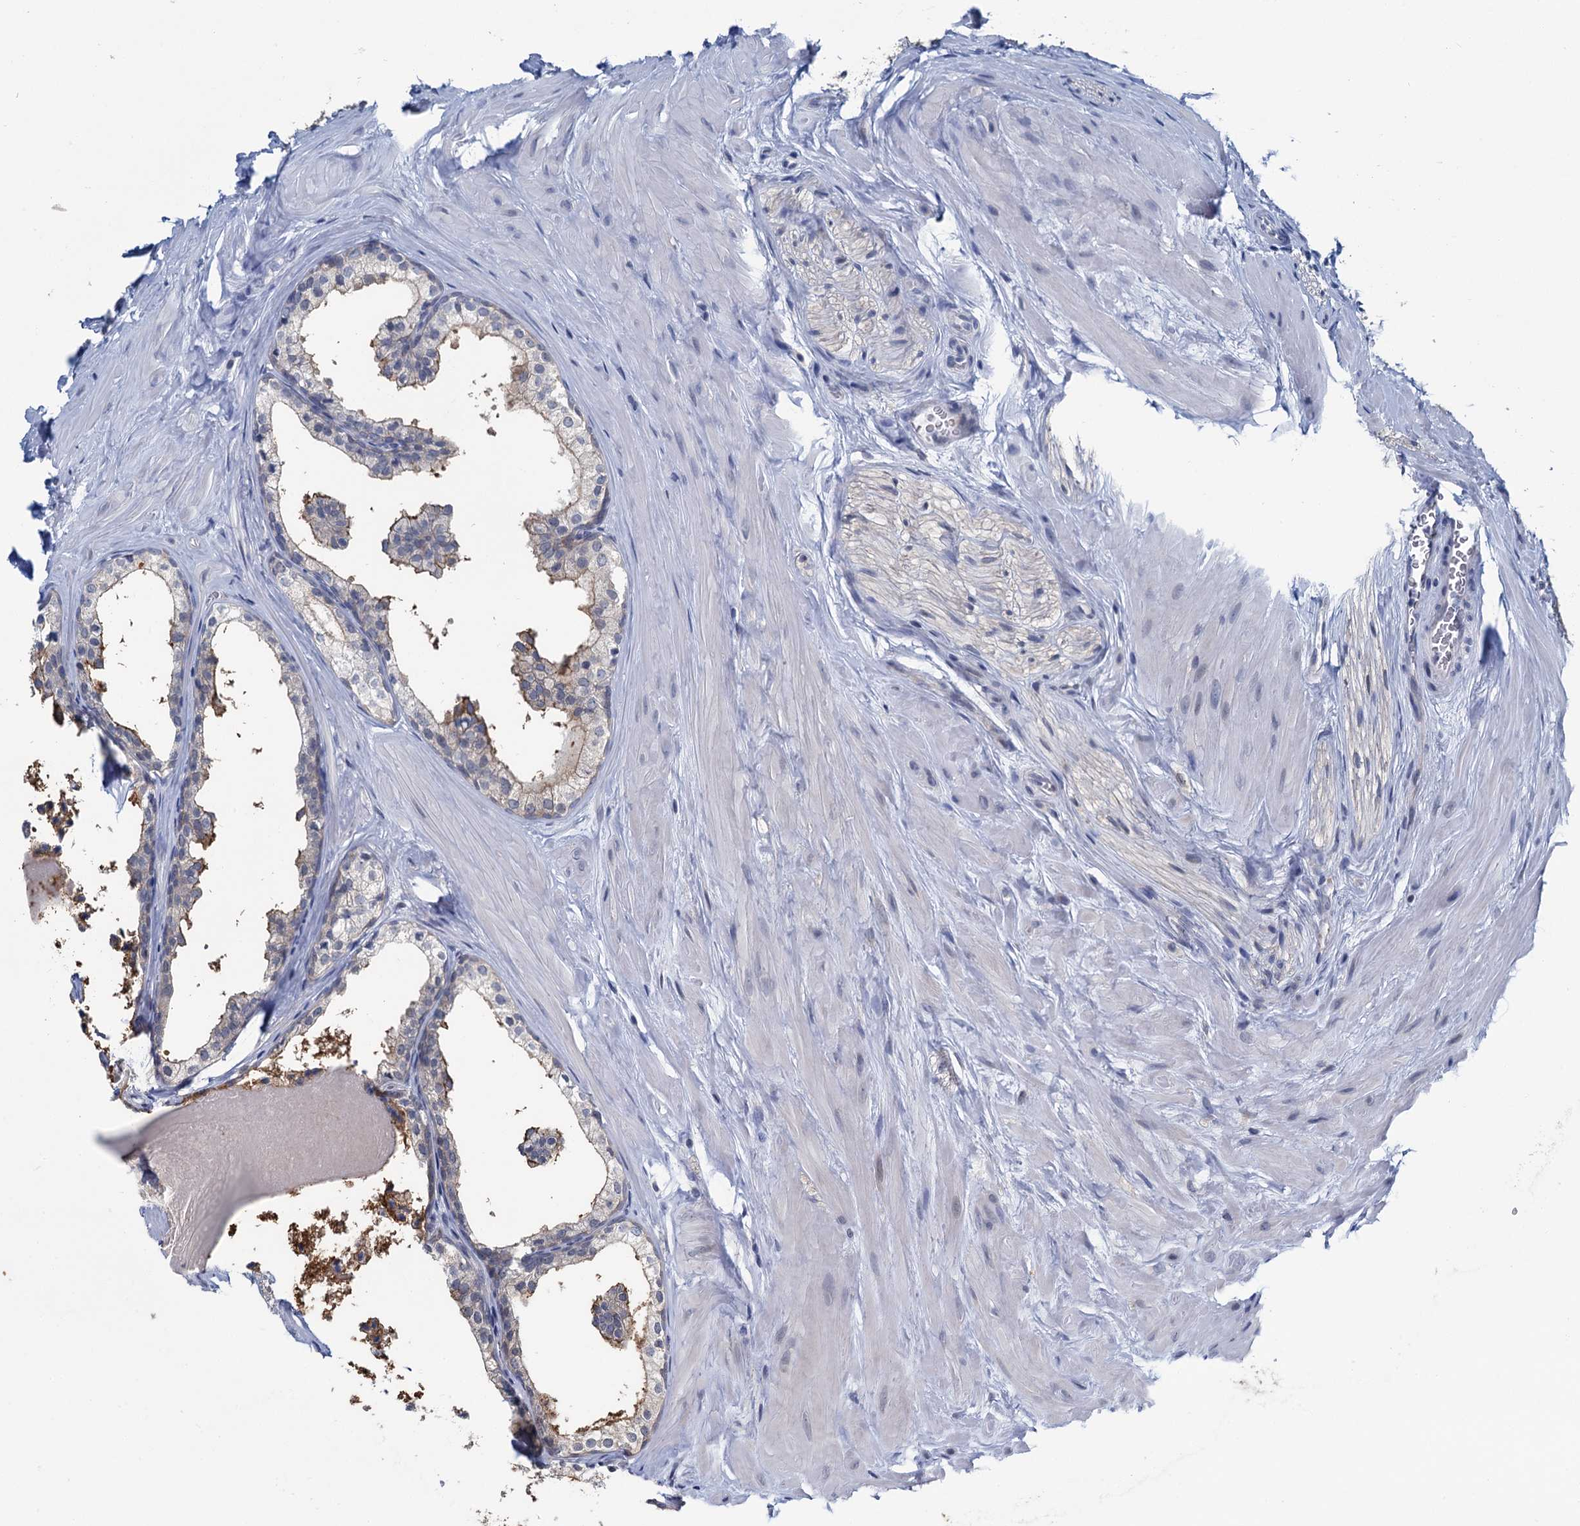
{"staining": {"intensity": "moderate", "quantity": "<25%", "location": "cytoplasmic/membranous"}, "tissue": "prostate cancer", "cell_type": "Tumor cells", "image_type": "cancer", "snomed": [{"axis": "morphology", "description": "Adenocarcinoma, Low grade"}, {"axis": "topography", "description": "Prostate"}], "caption": "An immunohistochemistry (IHC) micrograph of neoplastic tissue is shown. Protein staining in brown labels moderate cytoplasmic/membranous positivity in low-grade adenocarcinoma (prostate) within tumor cells.", "gene": "MIOX", "patient": {"sex": "male", "age": 47}}